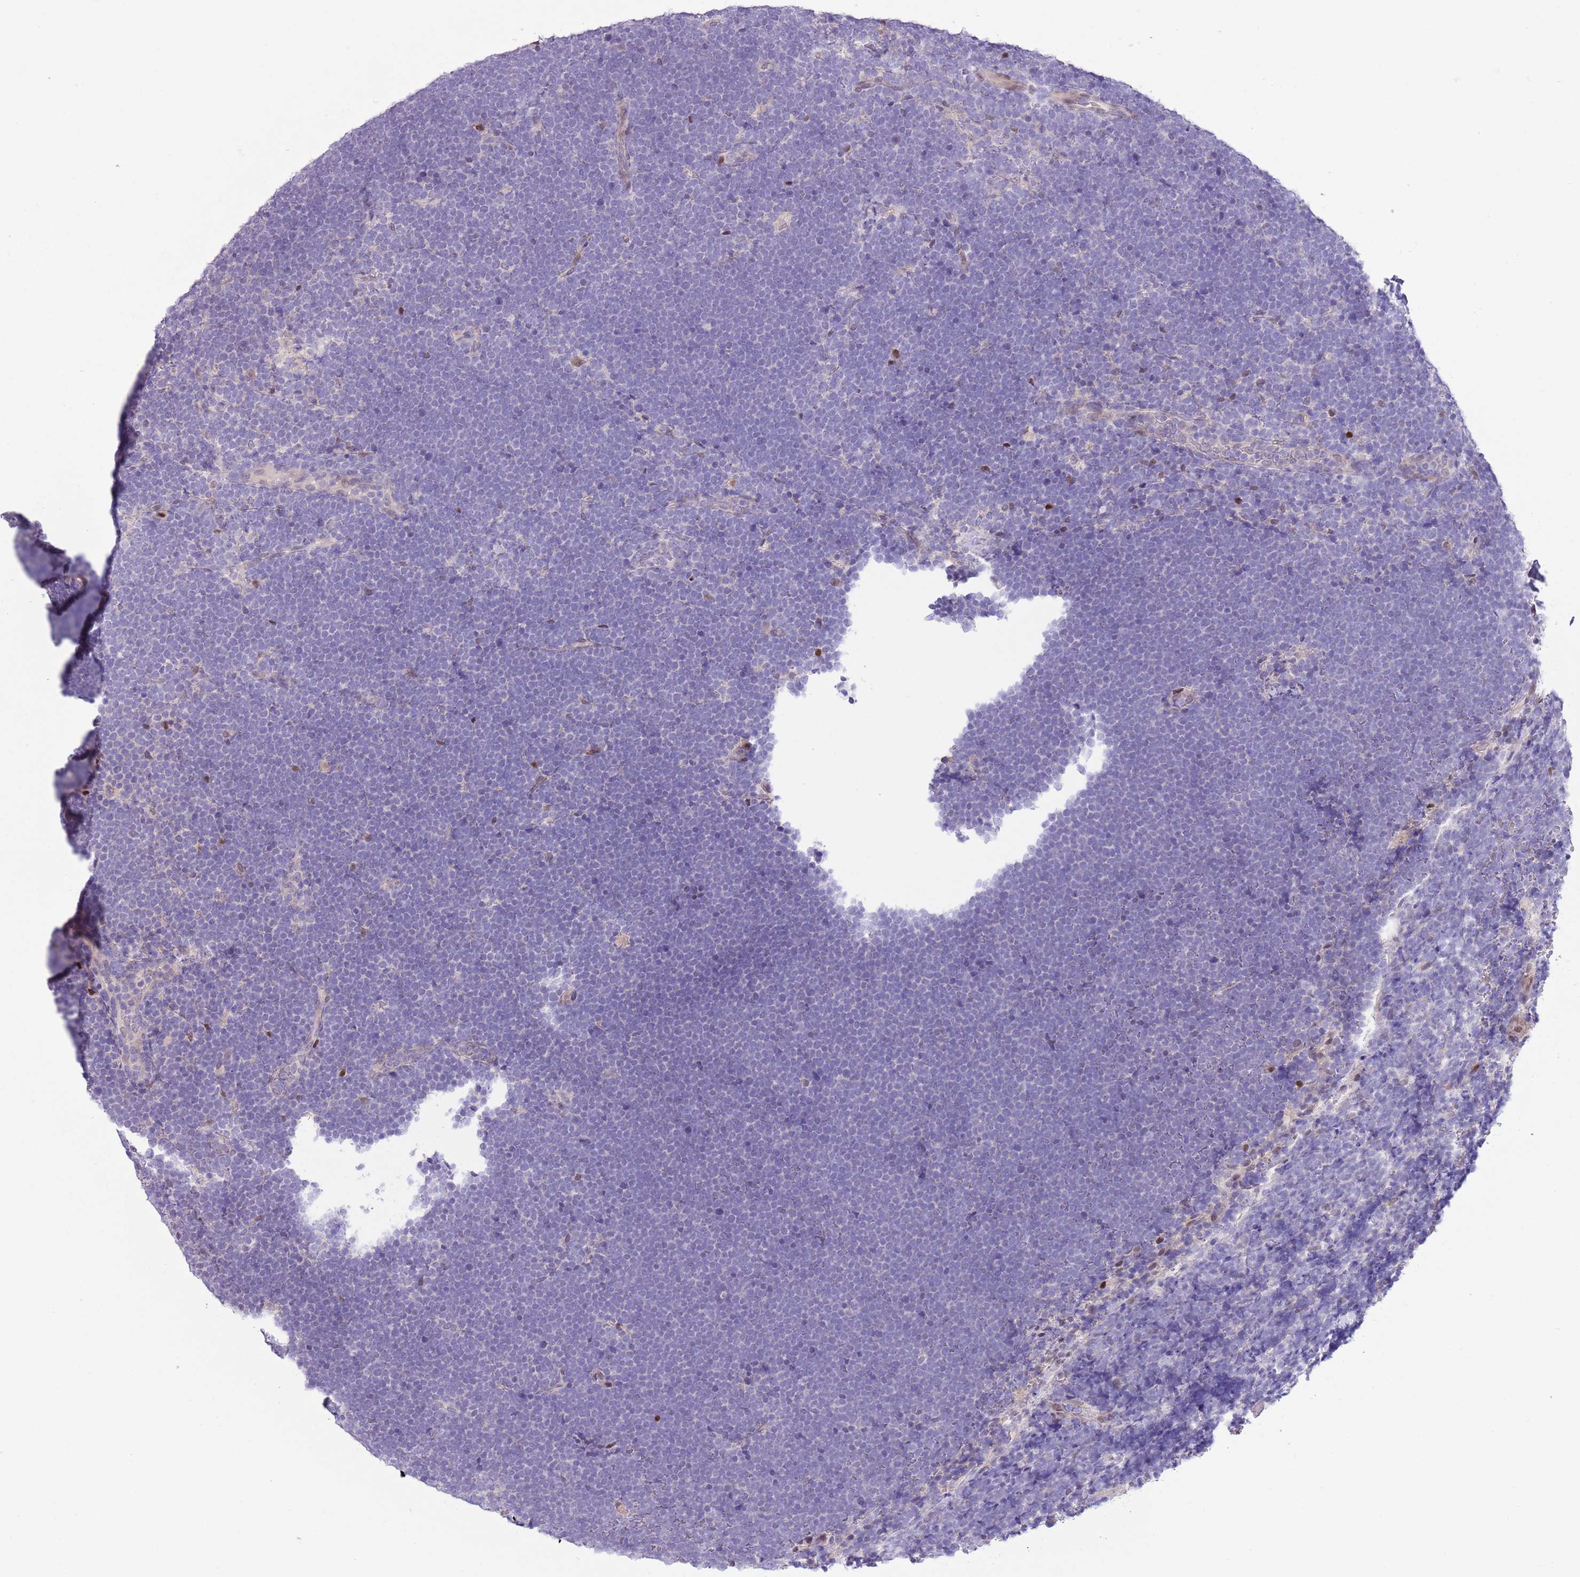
{"staining": {"intensity": "negative", "quantity": "none", "location": "none"}, "tissue": "lymphoma", "cell_type": "Tumor cells", "image_type": "cancer", "snomed": [{"axis": "morphology", "description": "Malignant lymphoma, non-Hodgkin's type, High grade"}, {"axis": "topography", "description": "Lymph node"}], "caption": "High magnification brightfield microscopy of malignant lymphoma, non-Hodgkin's type (high-grade) stained with DAB (brown) and counterstained with hematoxylin (blue): tumor cells show no significant expression. The staining is performed using DAB brown chromogen with nuclei counter-stained in using hematoxylin.", "gene": "CCND2", "patient": {"sex": "male", "age": 13}}